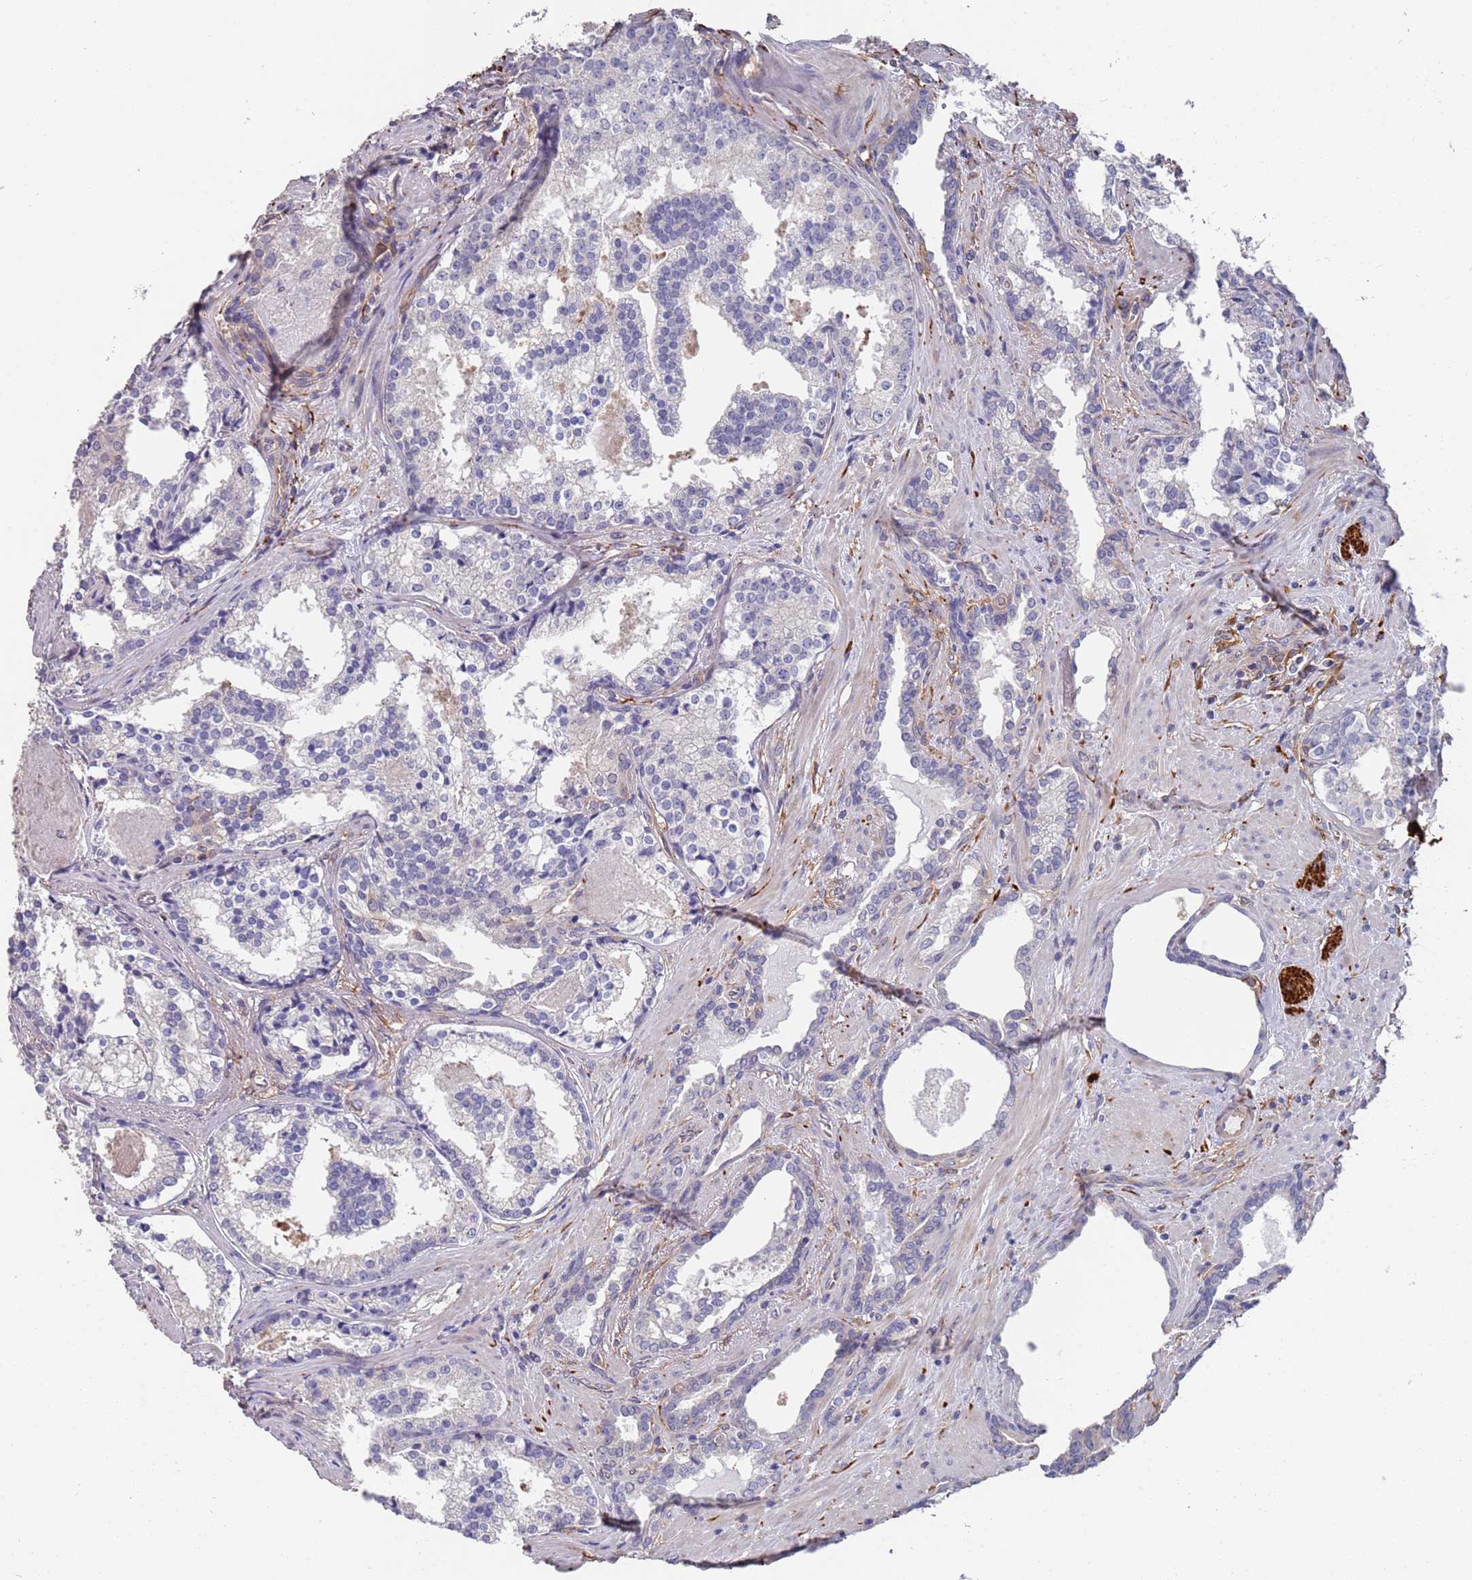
{"staining": {"intensity": "negative", "quantity": "none", "location": "none"}, "tissue": "prostate cancer", "cell_type": "Tumor cells", "image_type": "cancer", "snomed": [{"axis": "morphology", "description": "Adenocarcinoma, High grade"}, {"axis": "topography", "description": "Prostate"}], "caption": "There is no significant staining in tumor cells of prostate cancer.", "gene": "ANK2", "patient": {"sex": "male", "age": 58}}